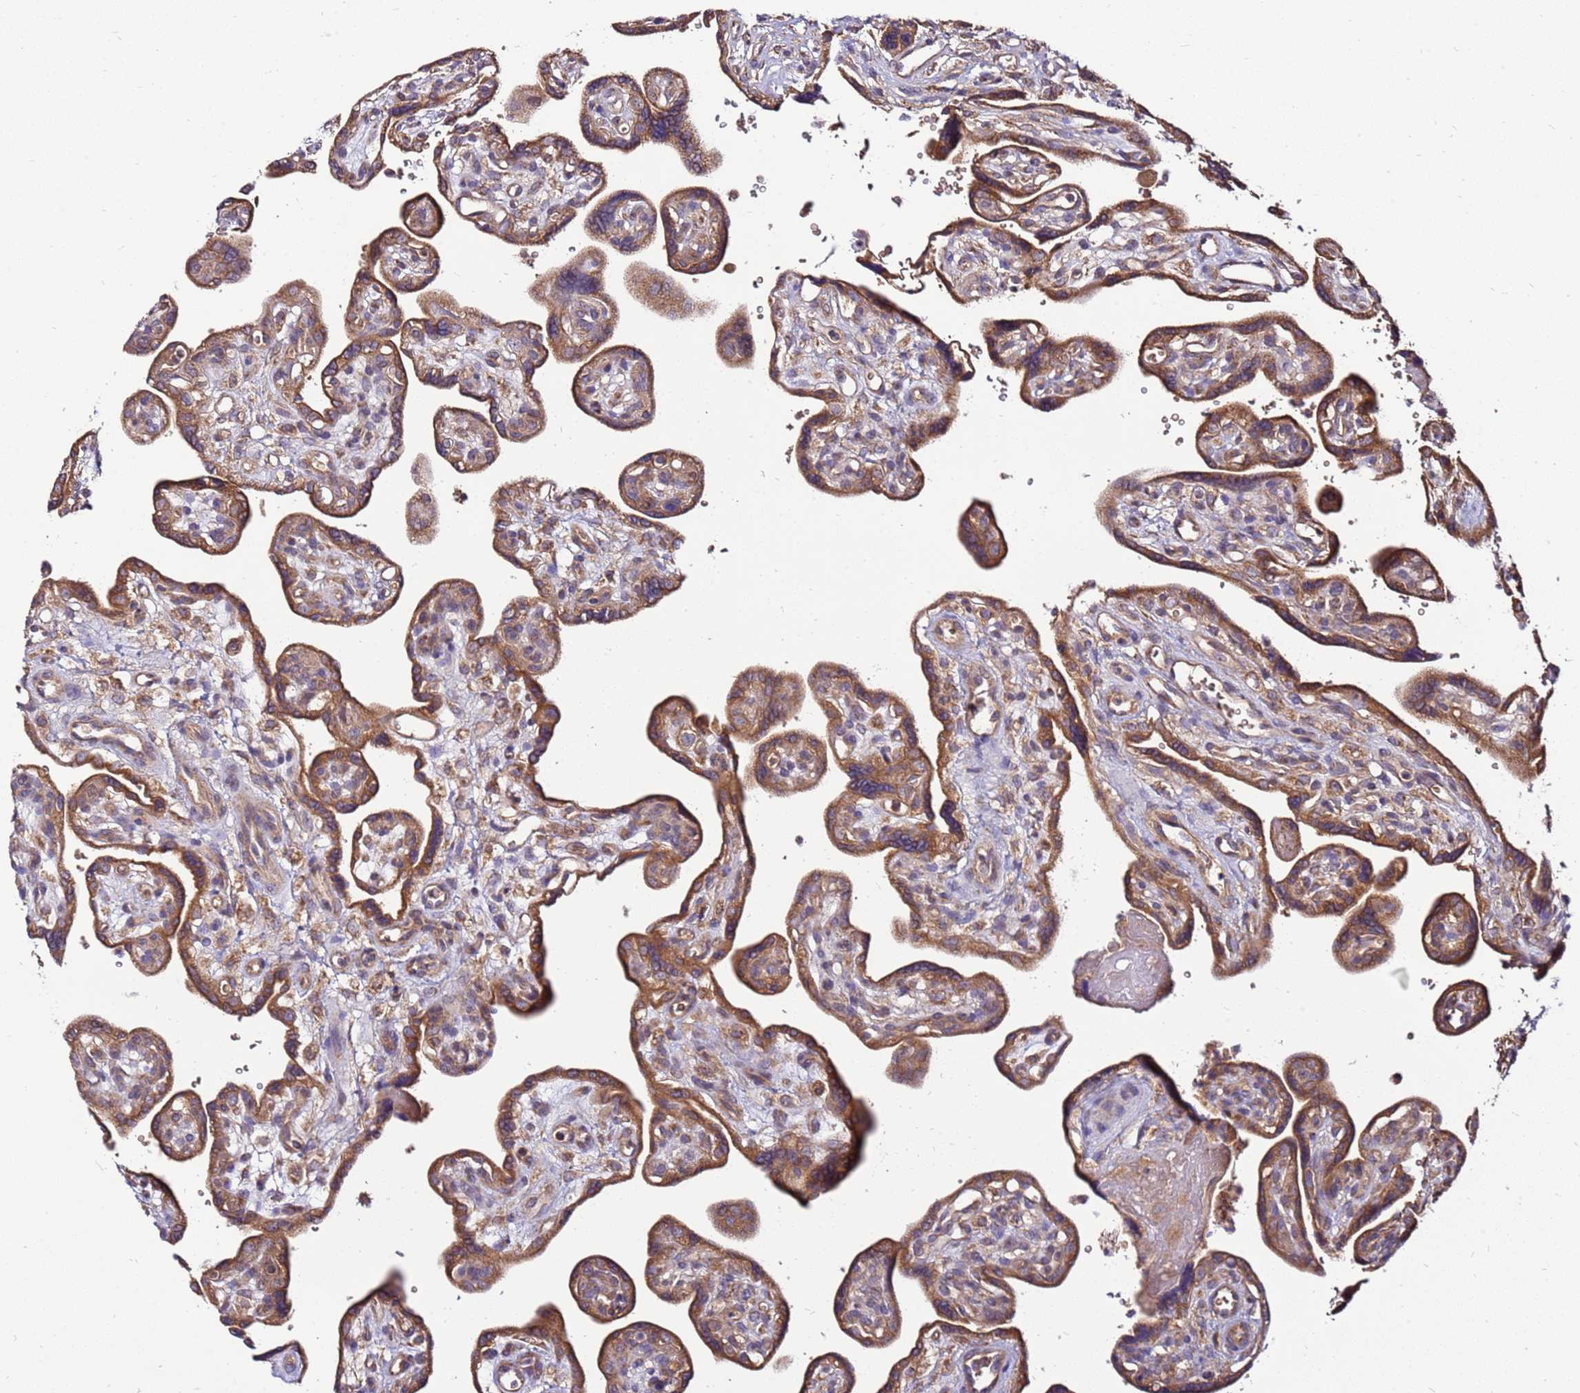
{"staining": {"intensity": "moderate", "quantity": ">75%", "location": "cytoplasmic/membranous"}, "tissue": "placenta", "cell_type": "Trophoblastic cells", "image_type": "normal", "snomed": [{"axis": "morphology", "description": "Normal tissue, NOS"}, {"axis": "topography", "description": "Placenta"}], "caption": "Immunohistochemical staining of normal human placenta exhibits medium levels of moderate cytoplasmic/membranous staining in approximately >75% of trophoblastic cells.", "gene": "SLC44A5", "patient": {"sex": "female", "age": 39}}